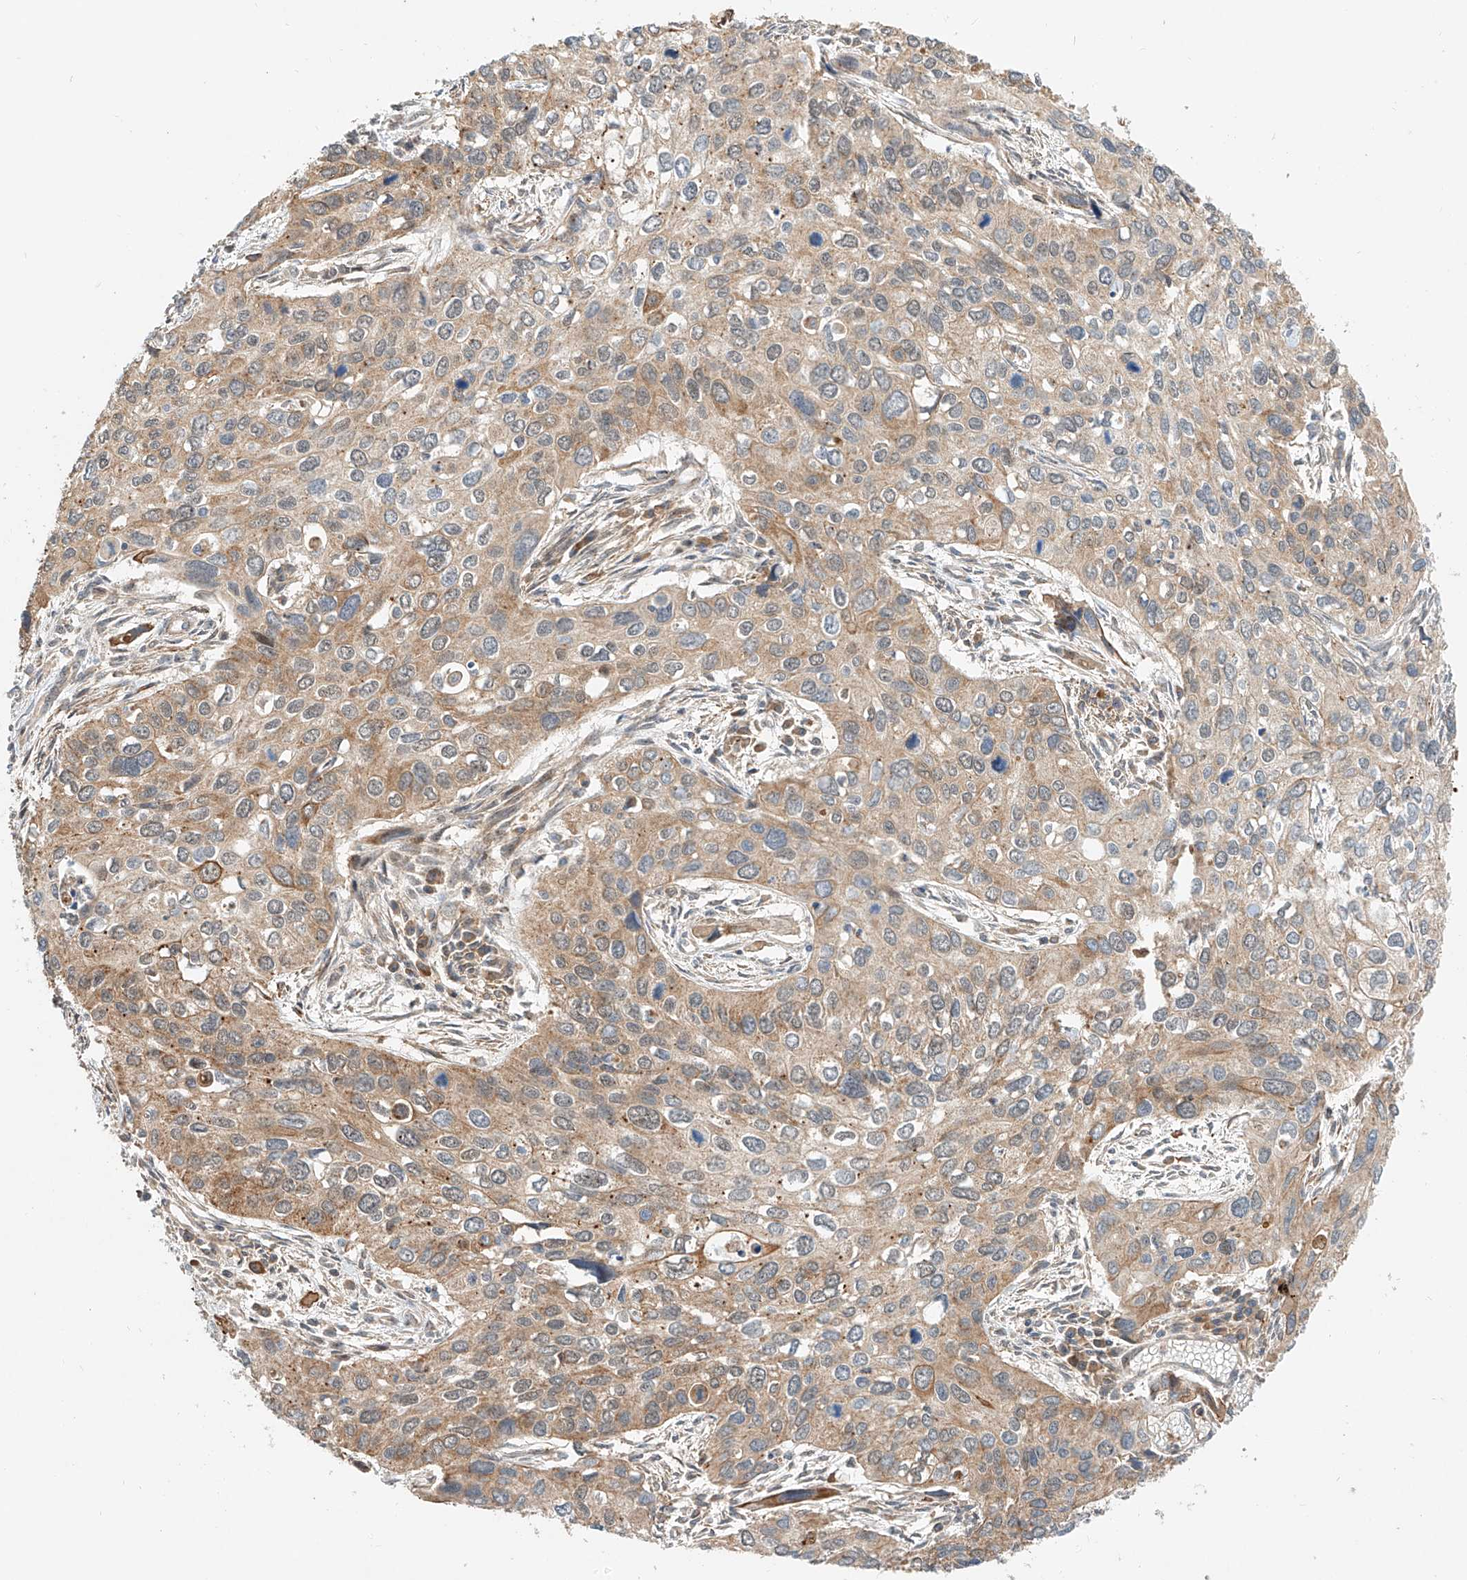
{"staining": {"intensity": "moderate", "quantity": "25%-75%", "location": "cytoplasmic/membranous"}, "tissue": "cervical cancer", "cell_type": "Tumor cells", "image_type": "cancer", "snomed": [{"axis": "morphology", "description": "Squamous cell carcinoma, NOS"}, {"axis": "topography", "description": "Cervix"}], "caption": "Brown immunohistochemical staining in human cervical cancer (squamous cell carcinoma) demonstrates moderate cytoplasmic/membranous staining in approximately 25%-75% of tumor cells.", "gene": "CPAMD8", "patient": {"sex": "female", "age": 55}}